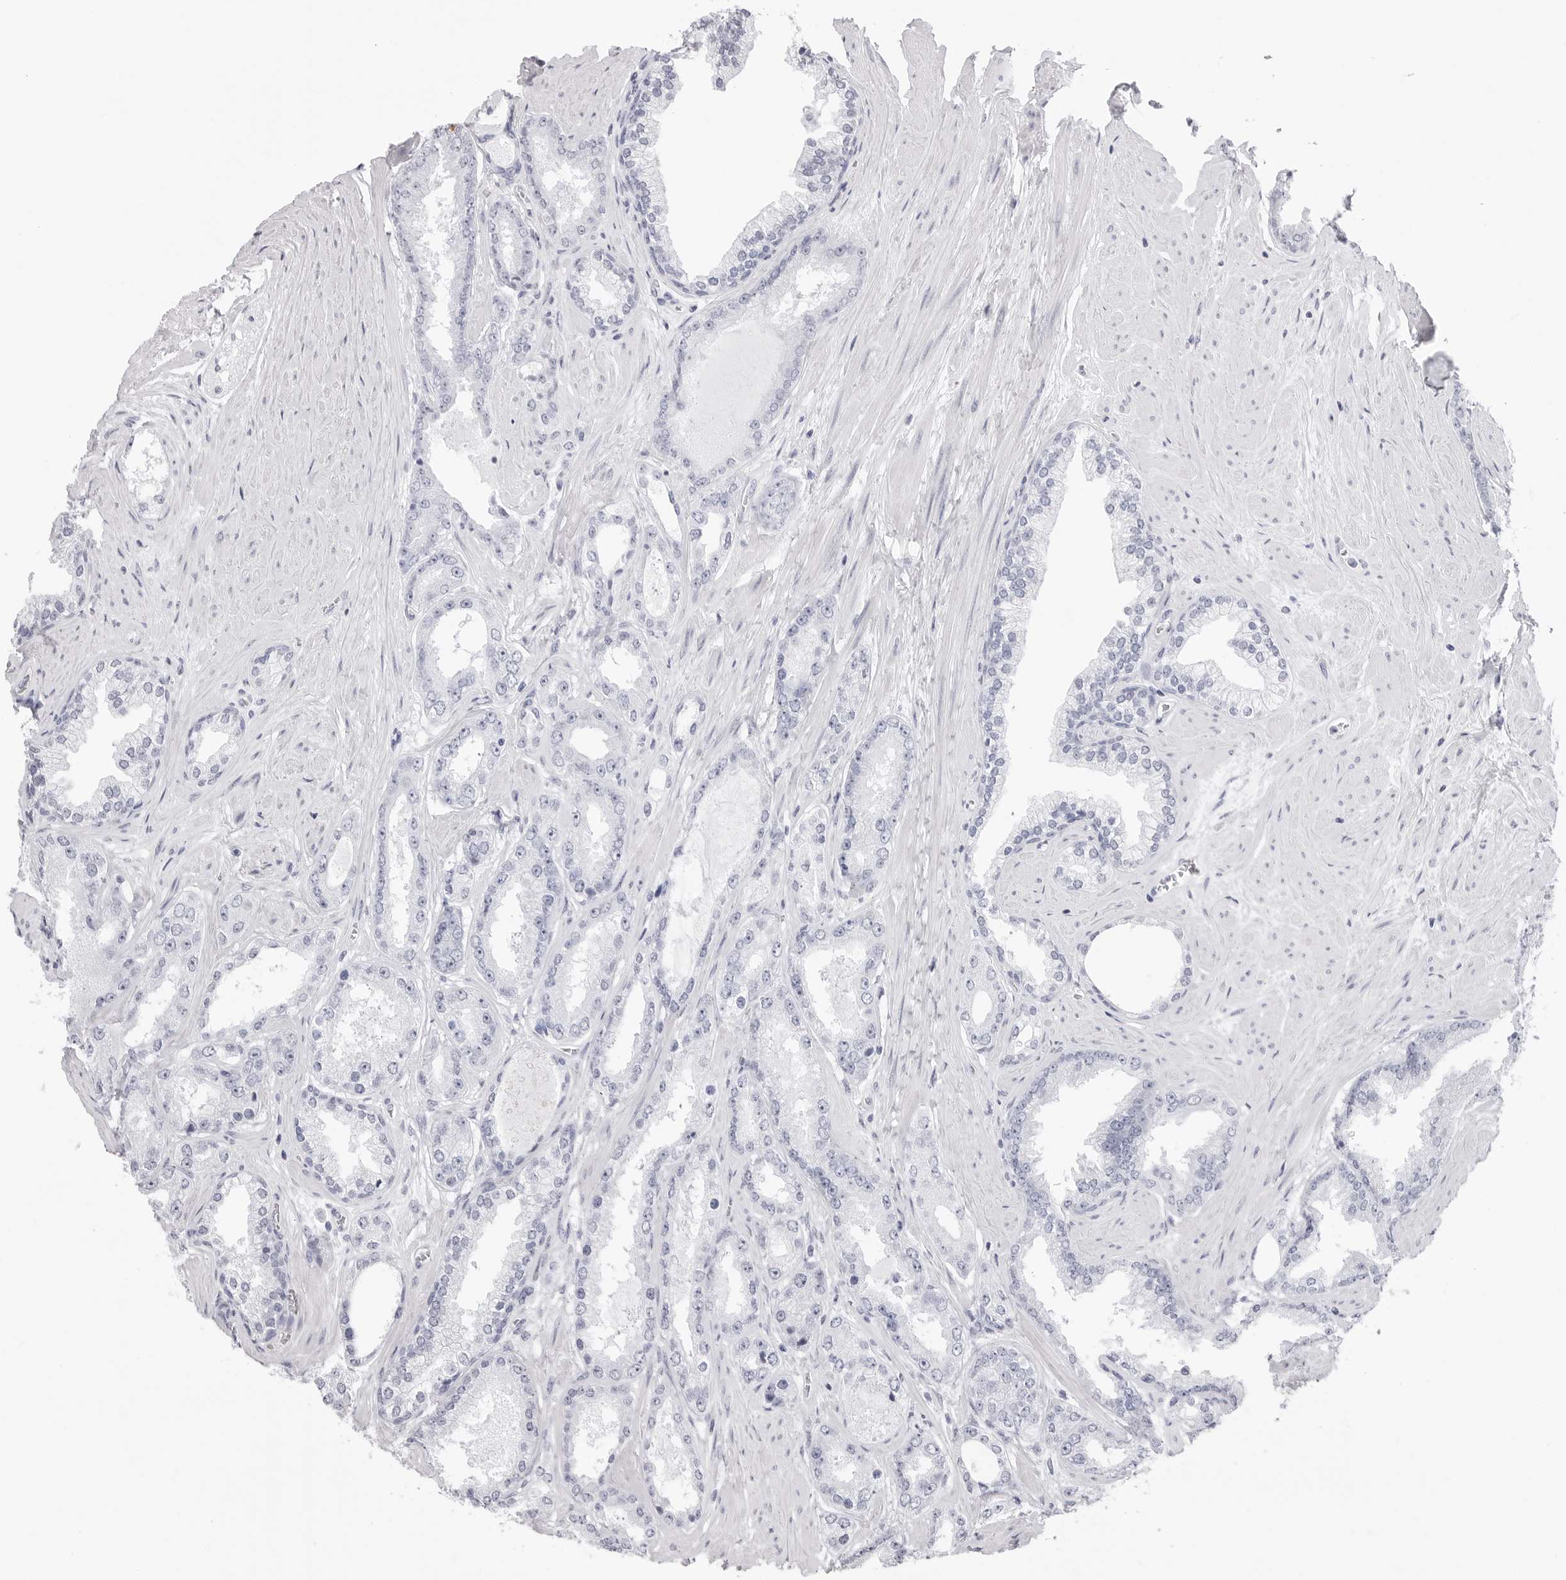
{"staining": {"intensity": "negative", "quantity": "none", "location": "none"}, "tissue": "prostate cancer", "cell_type": "Tumor cells", "image_type": "cancer", "snomed": [{"axis": "morphology", "description": "Adenocarcinoma, Low grade"}, {"axis": "topography", "description": "Prostate"}], "caption": "Tumor cells show no significant expression in low-grade adenocarcinoma (prostate).", "gene": "TSSK1B", "patient": {"sex": "male", "age": 62}}